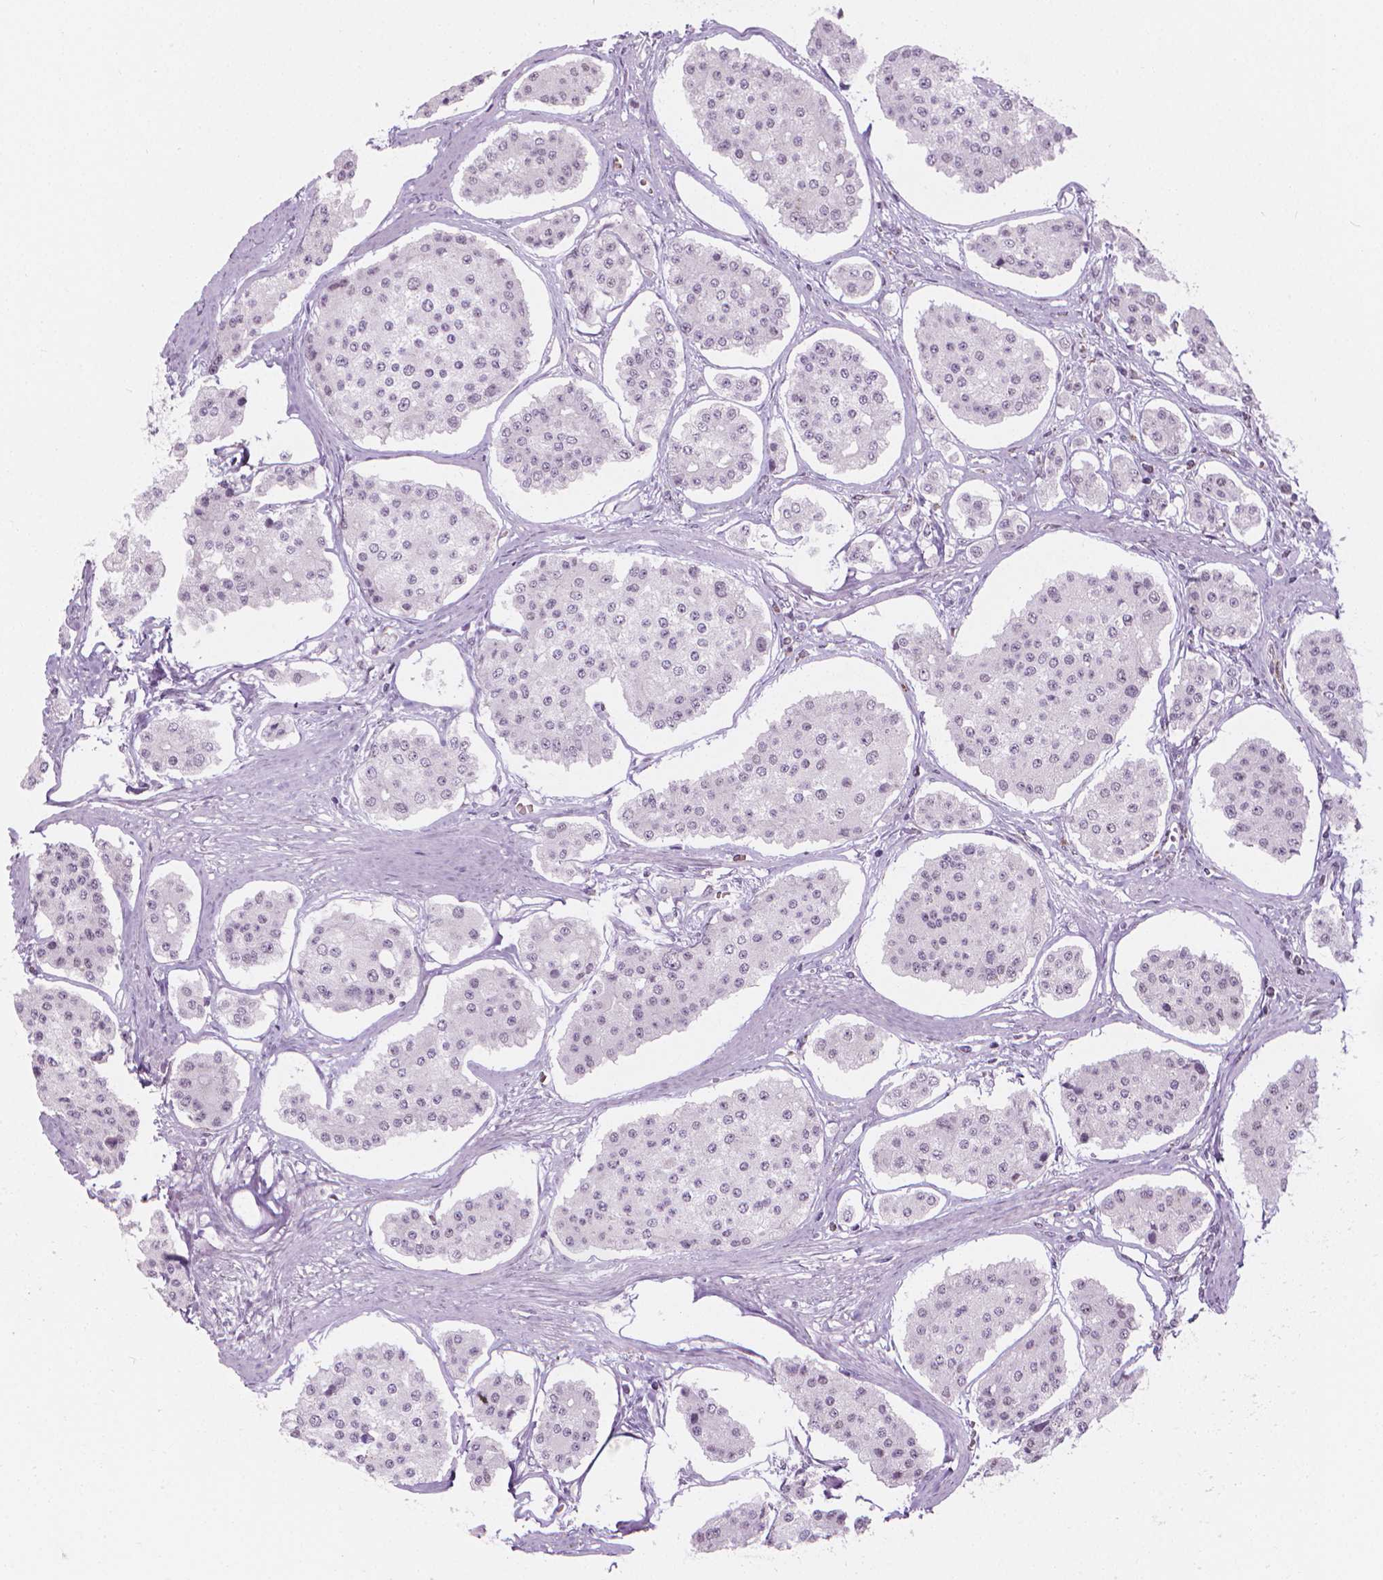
{"staining": {"intensity": "negative", "quantity": "none", "location": "none"}, "tissue": "carcinoid", "cell_type": "Tumor cells", "image_type": "cancer", "snomed": [{"axis": "morphology", "description": "Carcinoid, malignant, NOS"}, {"axis": "topography", "description": "Small intestine"}], "caption": "This is an IHC micrograph of malignant carcinoid. There is no expression in tumor cells.", "gene": "CDKN1C", "patient": {"sex": "female", "age": 65}}